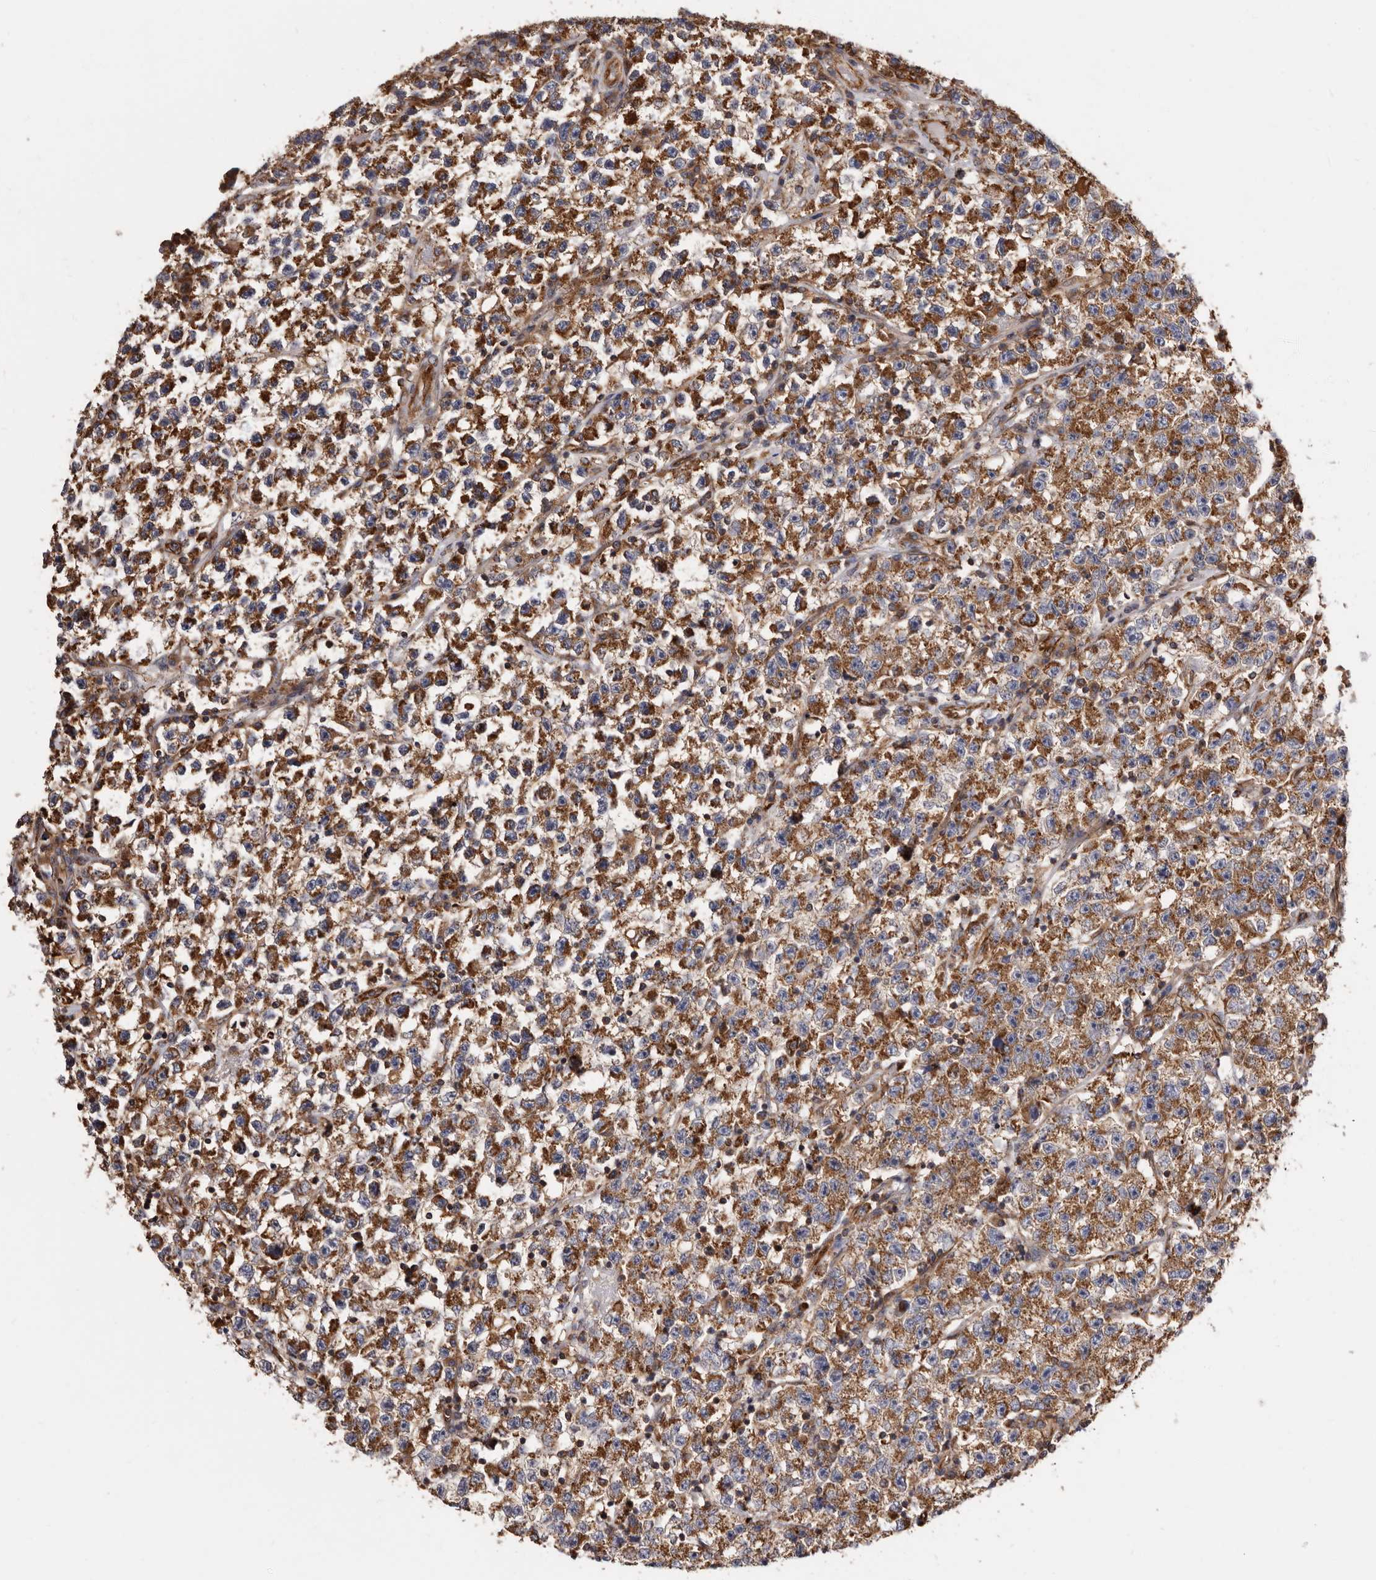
{"staining": {"intensity": "moderate", "quantity": ">75%", "location": "cytoplasmic/membranous"}, "tissue": "testis cancer", "cell_type": "Tumor cells", "image_type": "cancer", "snomed": [{"axis": "morphology", "description": "Seminoma, NOS"}, {"axis": "topography", "description": "Testis"}], "caption": "DAB (3,3'-diaminobenzidine) immunohistochemical staining of human testis cancer (seminoma) shows moderate cytoplasmic/membranous protein expression in approximately >75% of tumor cells.", "gene": "COQ8B", "patient": {"sex": "male", "age": 22}}